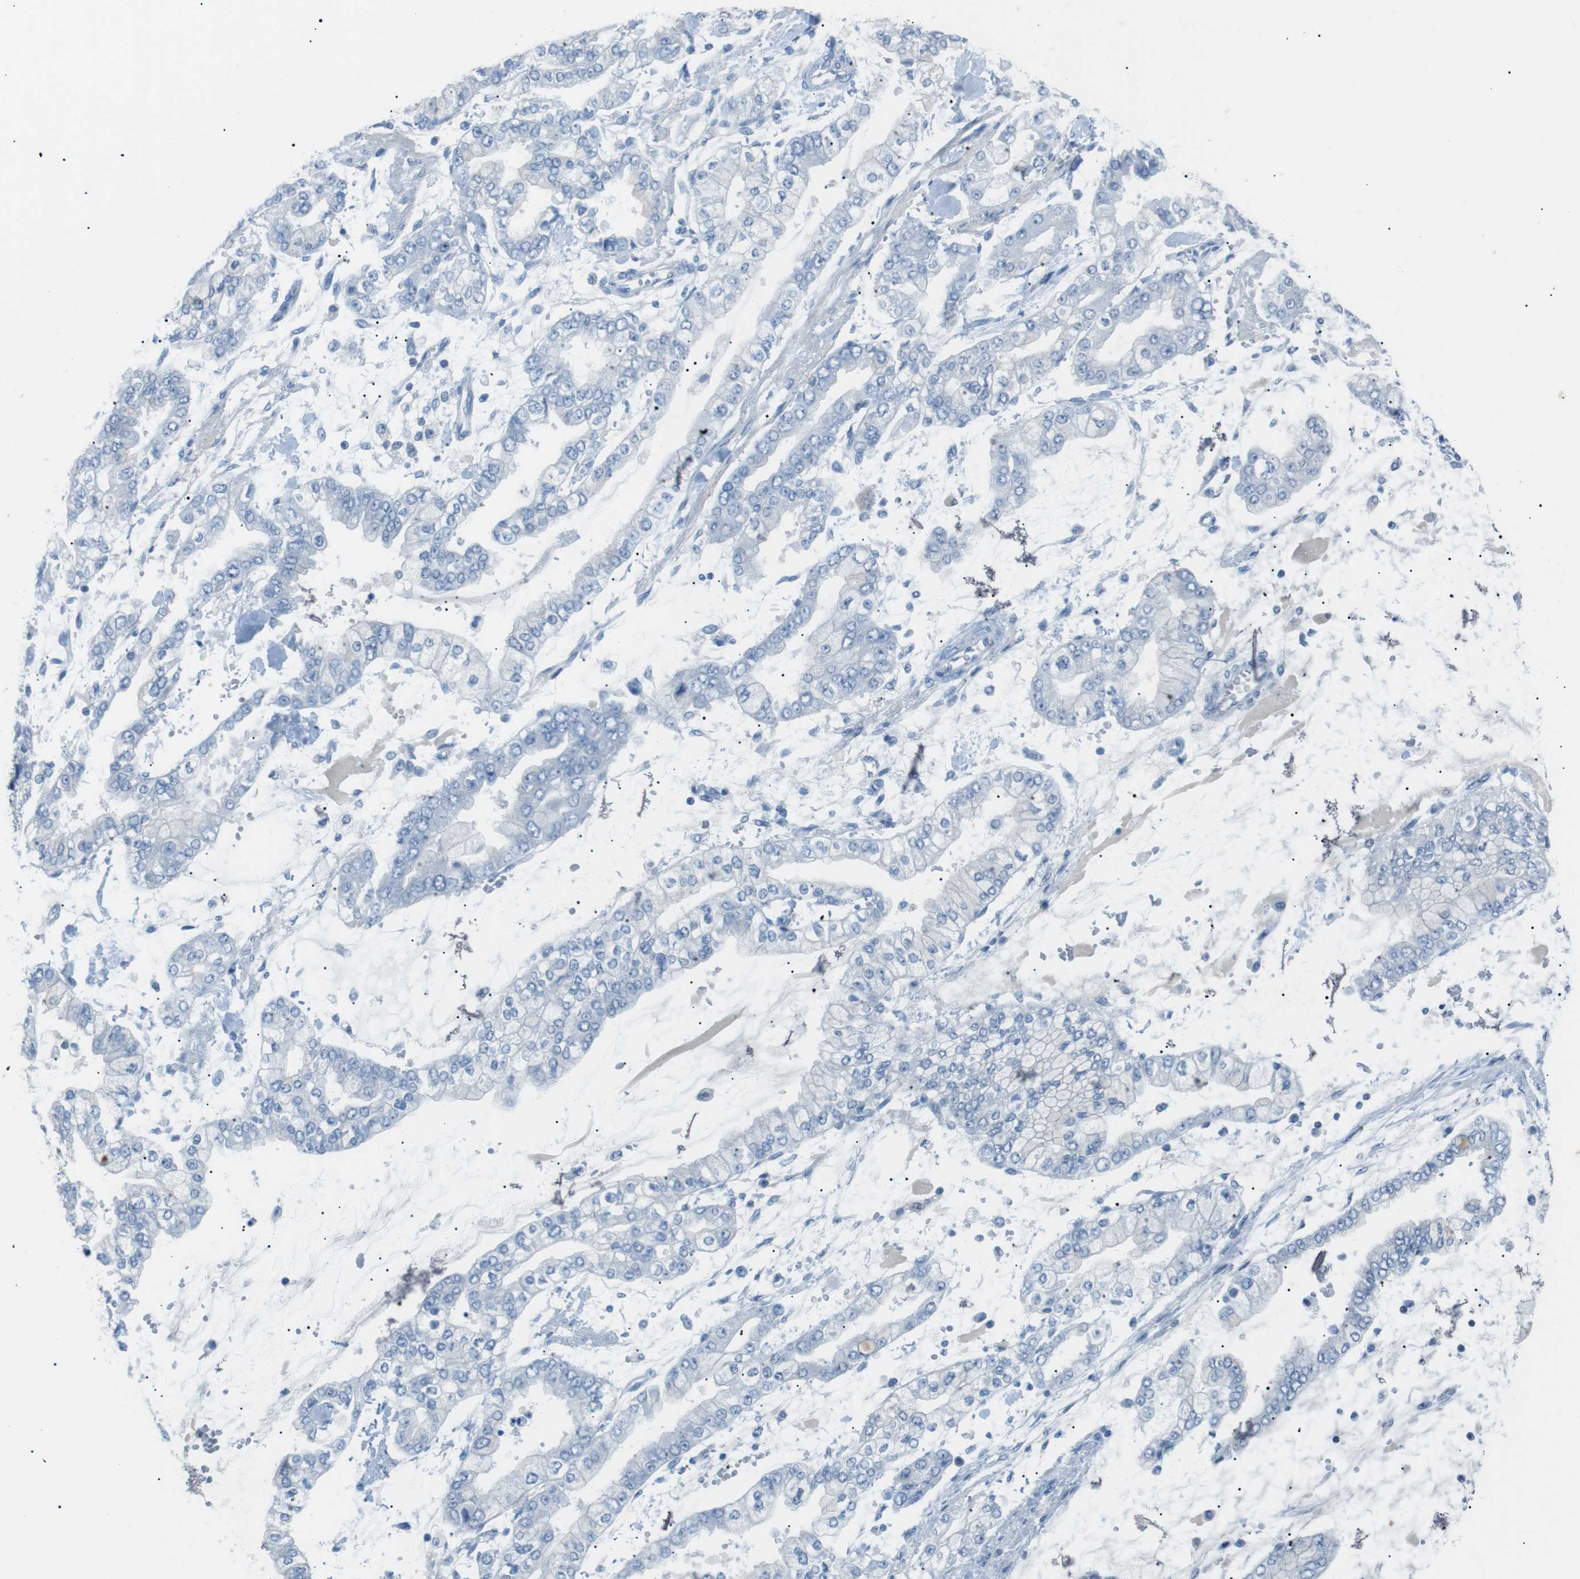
{"staining": {"intensity": "negative", "quantity": "none", "location": "none"}, "tissue": "stomach cancer", "cell_type": "Tumor cells", "image_type": "cancer", "snomed": [{"axis": "morphology", "description": "Normal tissue, NOS"}, {"axis": "morphology", "description": "Adenocarcinoma, NOS"}, {"axis": "topography", "description": "Stomach, upper"}, {"axis": "topography", "description": "Stomach"}], "caption": "Immunohistochemical staining of stomach cancer (adenocarcinoma) demonstrates no significant staining in tumor cells.", "gene": "CDH26", "patient": {"sex": "male", "age": 76}}